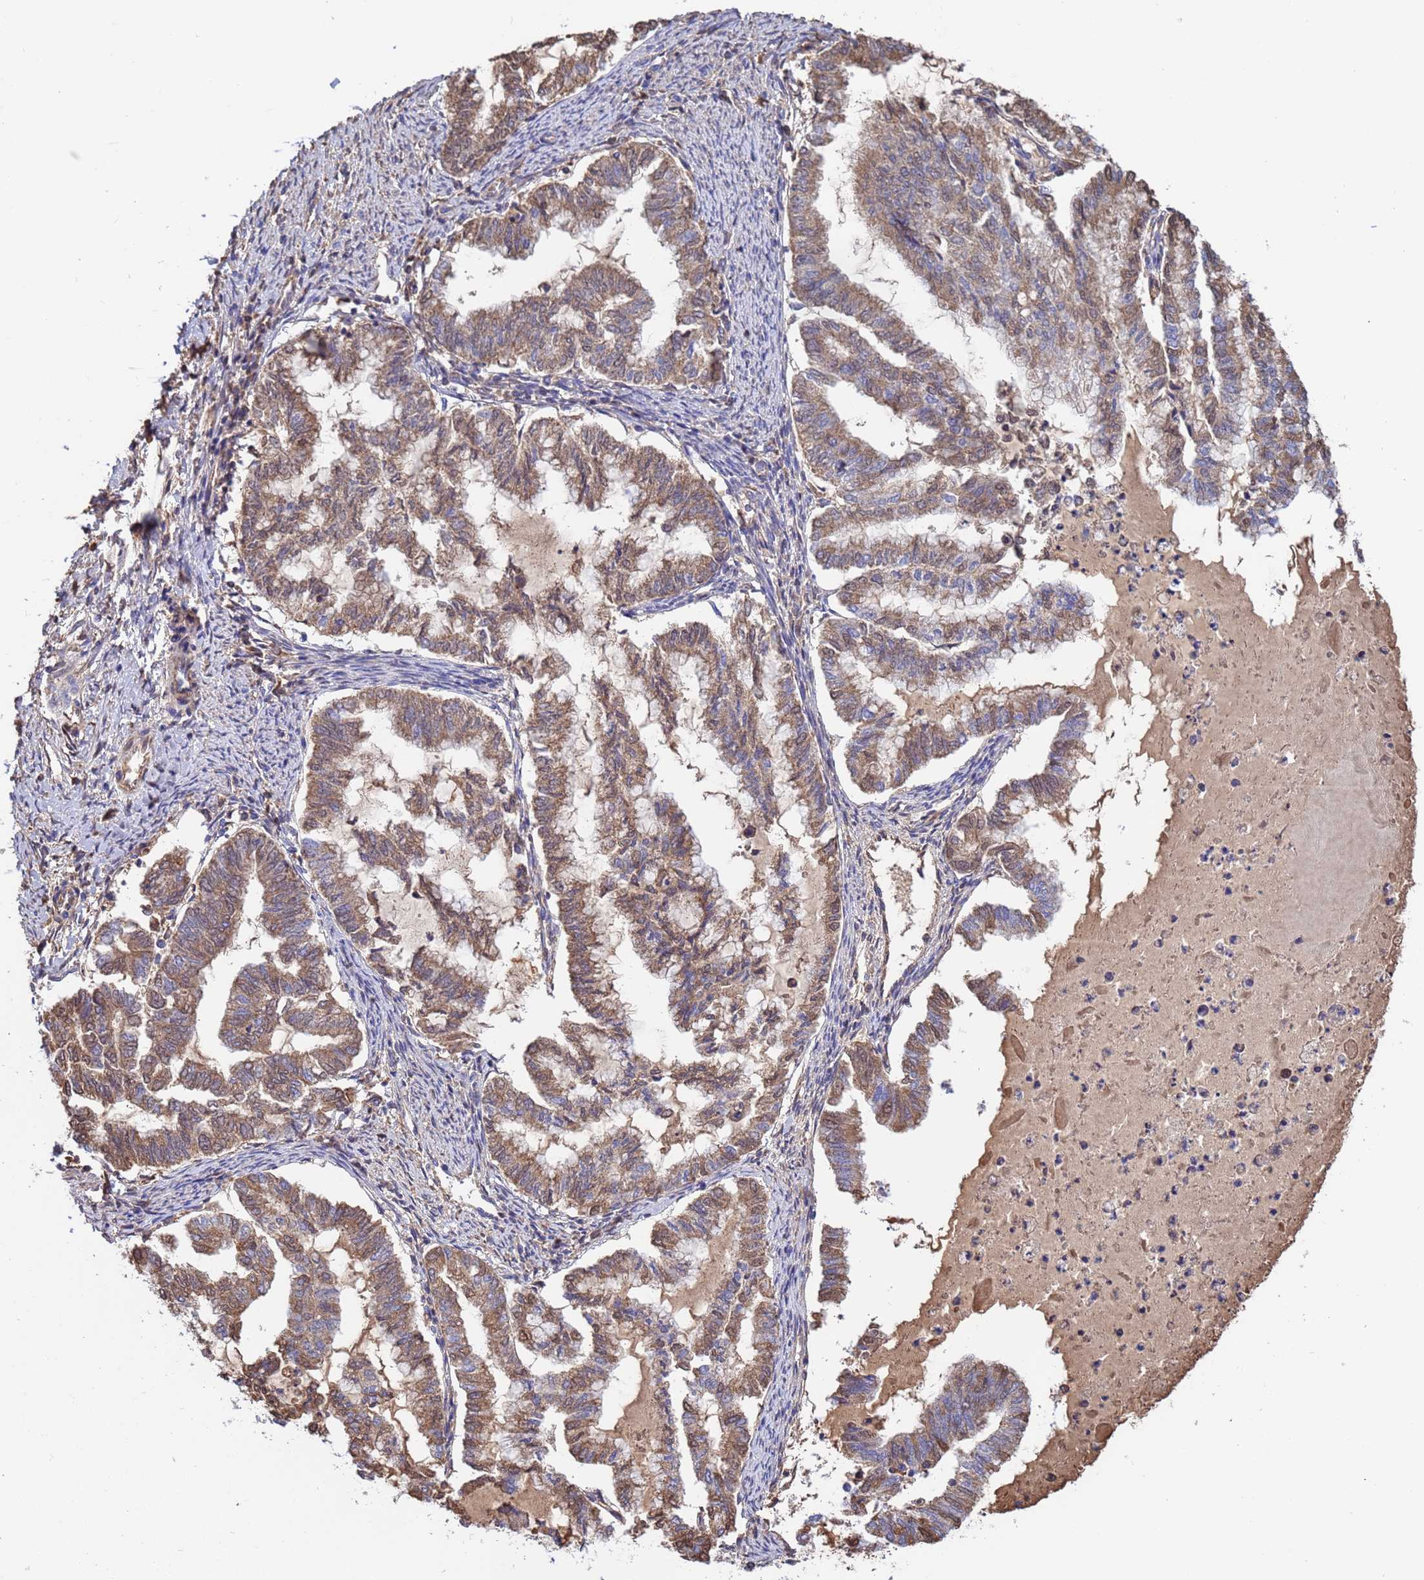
{"staining": {"intensity": "moderate", "quantity": ">75%", "location": "cytoplasmic/membranous"}, "tissue": "endometrial cancer", "cell_type": "Tumor cells", "image_type": "cancer", "snomed": [{"axis": "morphology", "description": "Adenocarcinoma, NOS"}, {"axis": "topography", "description": "Endometrium"}], "caption": "High-magnification brightfield microscopy of endometrial adenocarcinoma stained with DAB (3,3'-diaminobenzidine) (brown) and counterstained with hematoxylin (blue). tumor cells exhibit moderate cytoplasmic/membranous positivity is seen in about>75% of cells.", "gene": "GLUD1", "patient": {"sex": "female", "age": 79}}